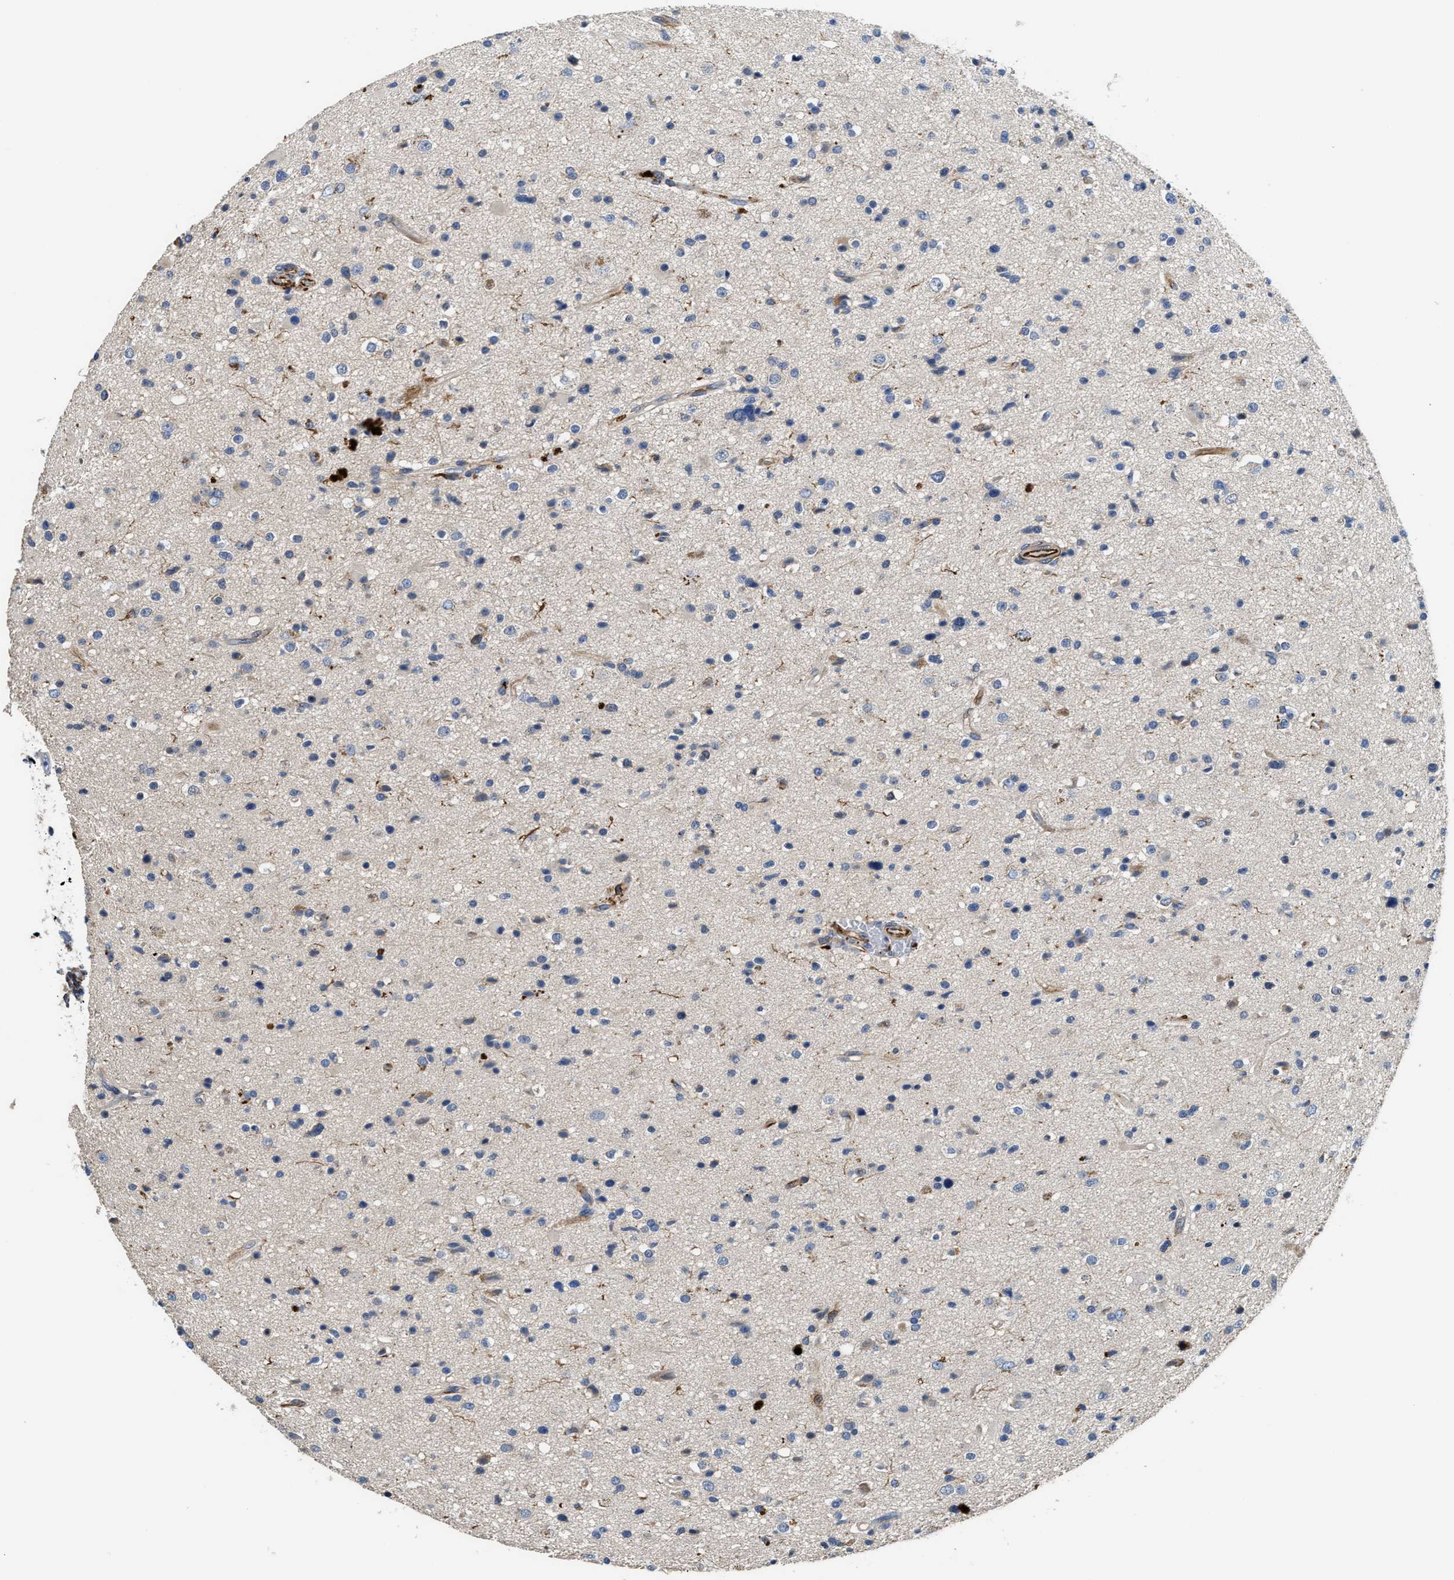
{"staining": {"intensity": "negative", "quantity": "none", "location": "none"}, "tissue": "glioma", "cell_type": "Tumor cells", "image_type": "cancer", "snomed": [{"axis": "morphology", "description": "Glioma, malignant, High grade"}, {"axis": "topography", "description": "Brain"}], "caption": "A high-resolution image shows IHC staining of glioma, which demonstrates no significant expression in tumor cells. Brightfield microscopy of immunohistochemistry stained with DAB (3,3'-diaminobenzidine) (brown) and hematoxylin (blue), captured at high magnification.", "gene": "IL17RC", "patient": {"sex": "male", "age": 33}}